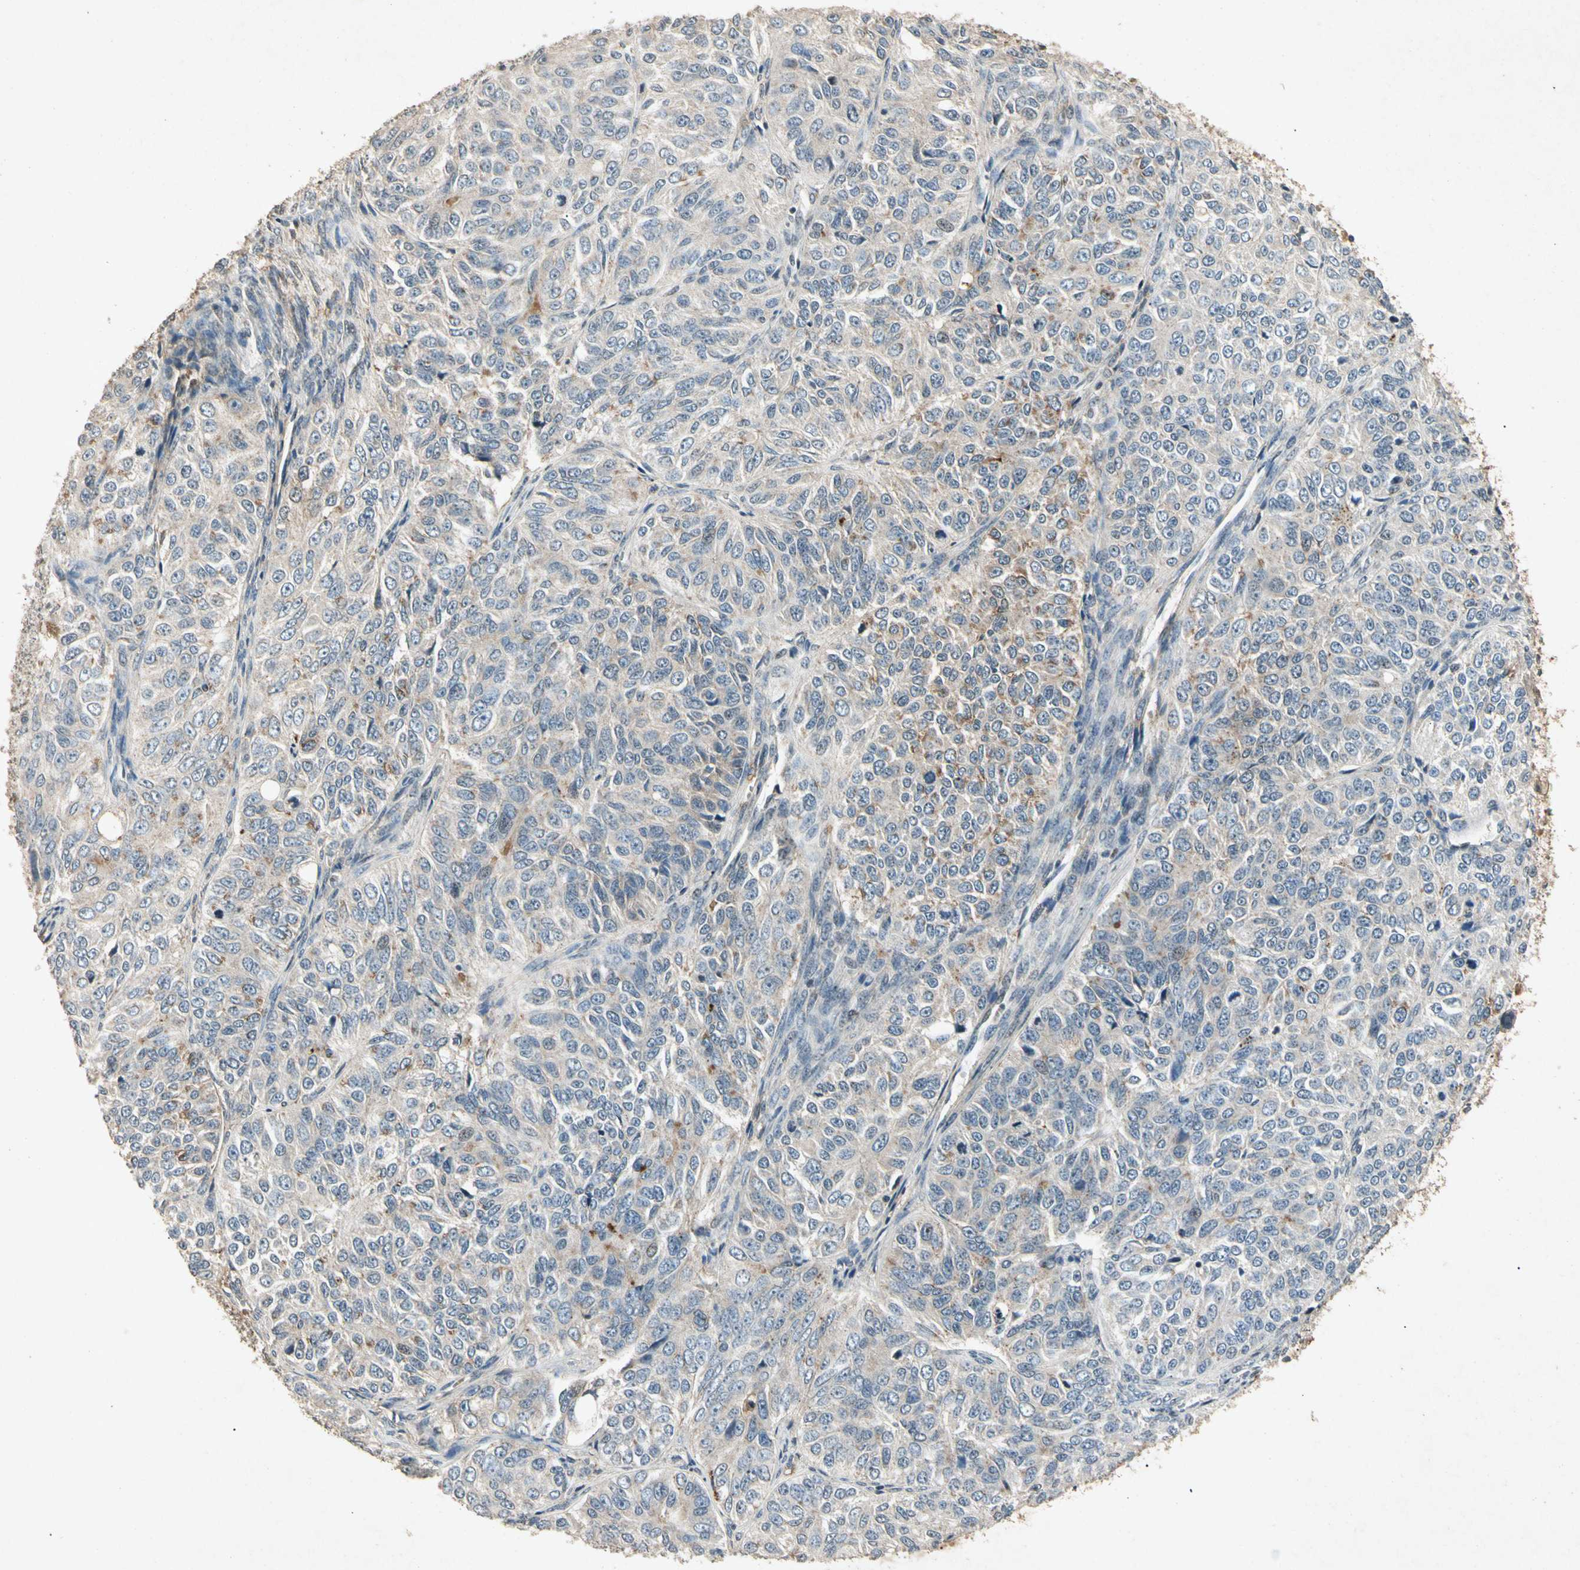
{"staining": {"intensity": "moderate", "quantity": "<25%", "location": "cytoplasmic/membranous"}, "tissue": "ovarian cancer", "cell_type": "Tumor cells", "image_type": "cancer", "snomed": [{"axis": "morphology", "description": "Carcinoma, endometroid"}, {"axis": "topography", "description": "Ovary"}], "caption": "DAB immunohistochemical staining of human endometroid carcinoma (ovarian) exhibits moderate cytoplasmic/membranous protein staining in approximately <25% of tumor cells. The protein of interest is shown in brown color, while the nuclei are stained blue.", "gene": "CP", "patient": {"sex": "female", "age": 51}}